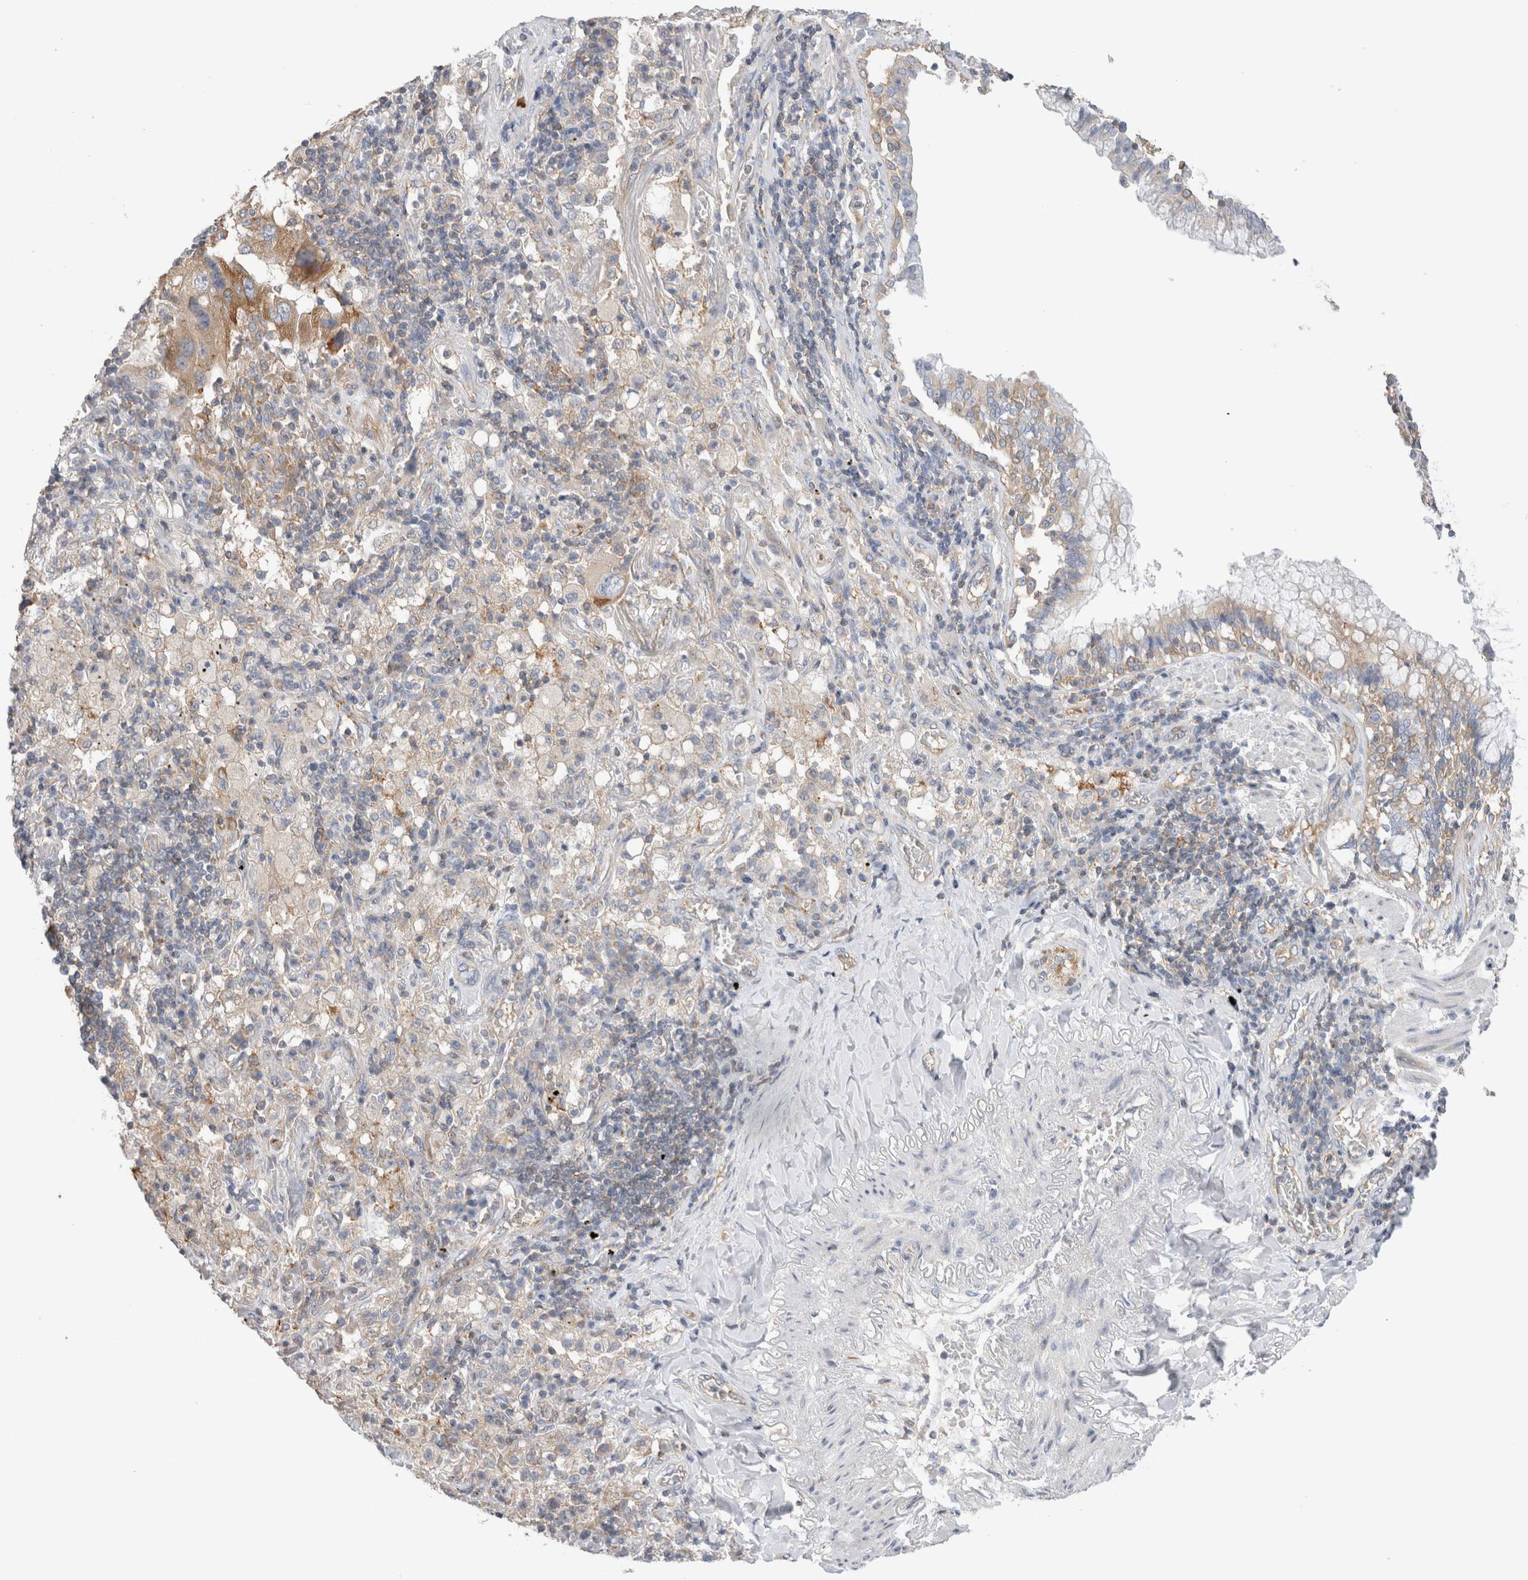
{"staining": {"intensity": "moderate", "quantity": ">75%", "location": "cytoplasmic/membranous"}, "tissue": "lung cancer", "cell_type": "Tumor cells", "image_type": "cancer", "snomed": [{"axis": "morphology", "description": "Adenocarcinoma, NOS"}, {"axis": "topography", "description": "Lung"}], "caption": "Immunohistochemical staining of lung cancer (adenocarcinoma) displays moderate cytoplasmic/membranous protein positivity in approximately >75% of tumor cells.", "gene": "ZNF23", "patient": {"sex": "female", "age": 65}}